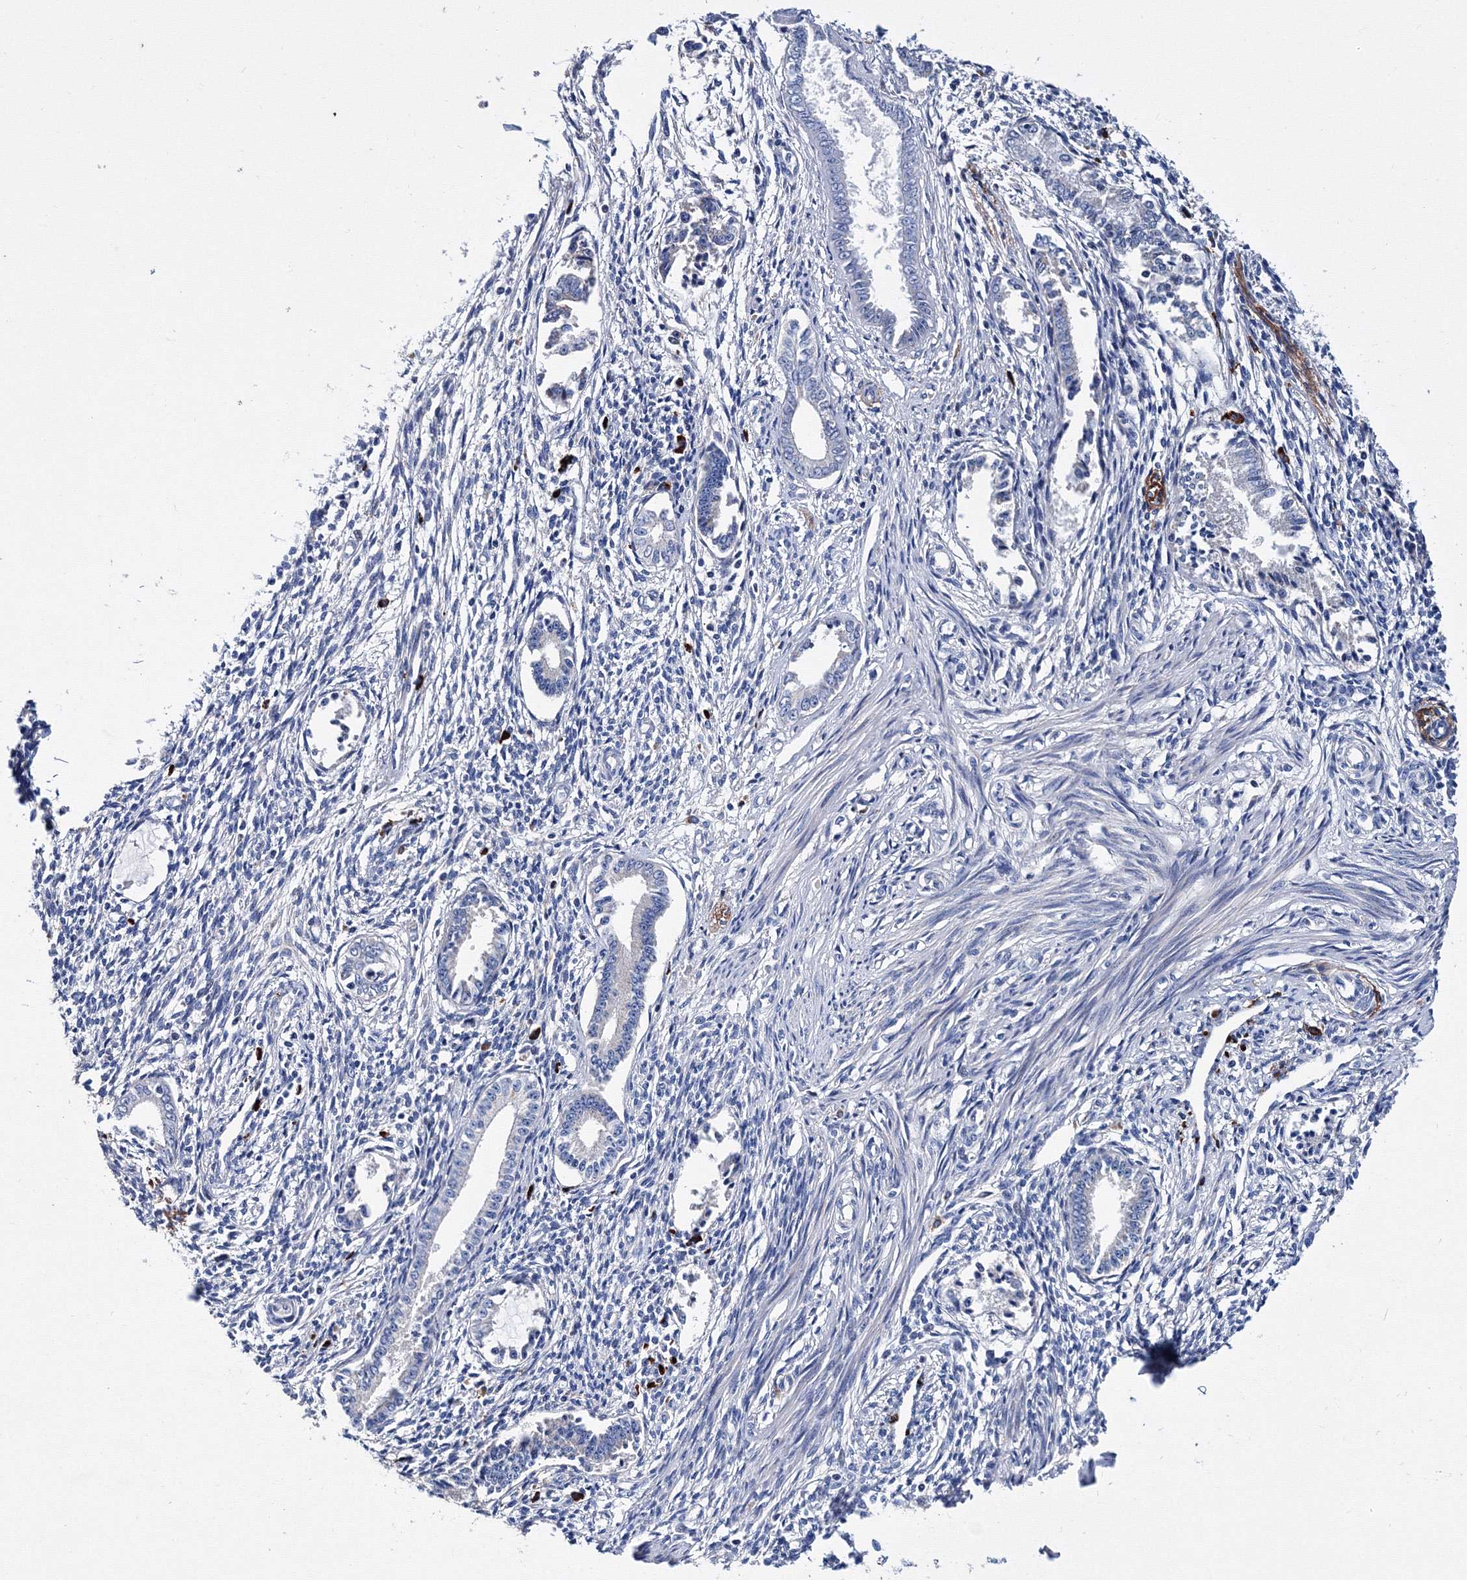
{"staining": {"intensity": "negative", "quantity": "none", "location": "none"}, "tissue": "endometrium", "cell_type": "Cells in endometrial stroma", "image_type": "normal", "snomed": [{"axis": "morphology", "description": "Normal tissue, NOS"}, {"axis": "topography", "description": "Endometrium"}], "caption": "Cells in endometrial stroma show no significant protein expression in normal endometrium.", "gene": "TRPM2", "patient": {"sex": "female", "age": 56}}